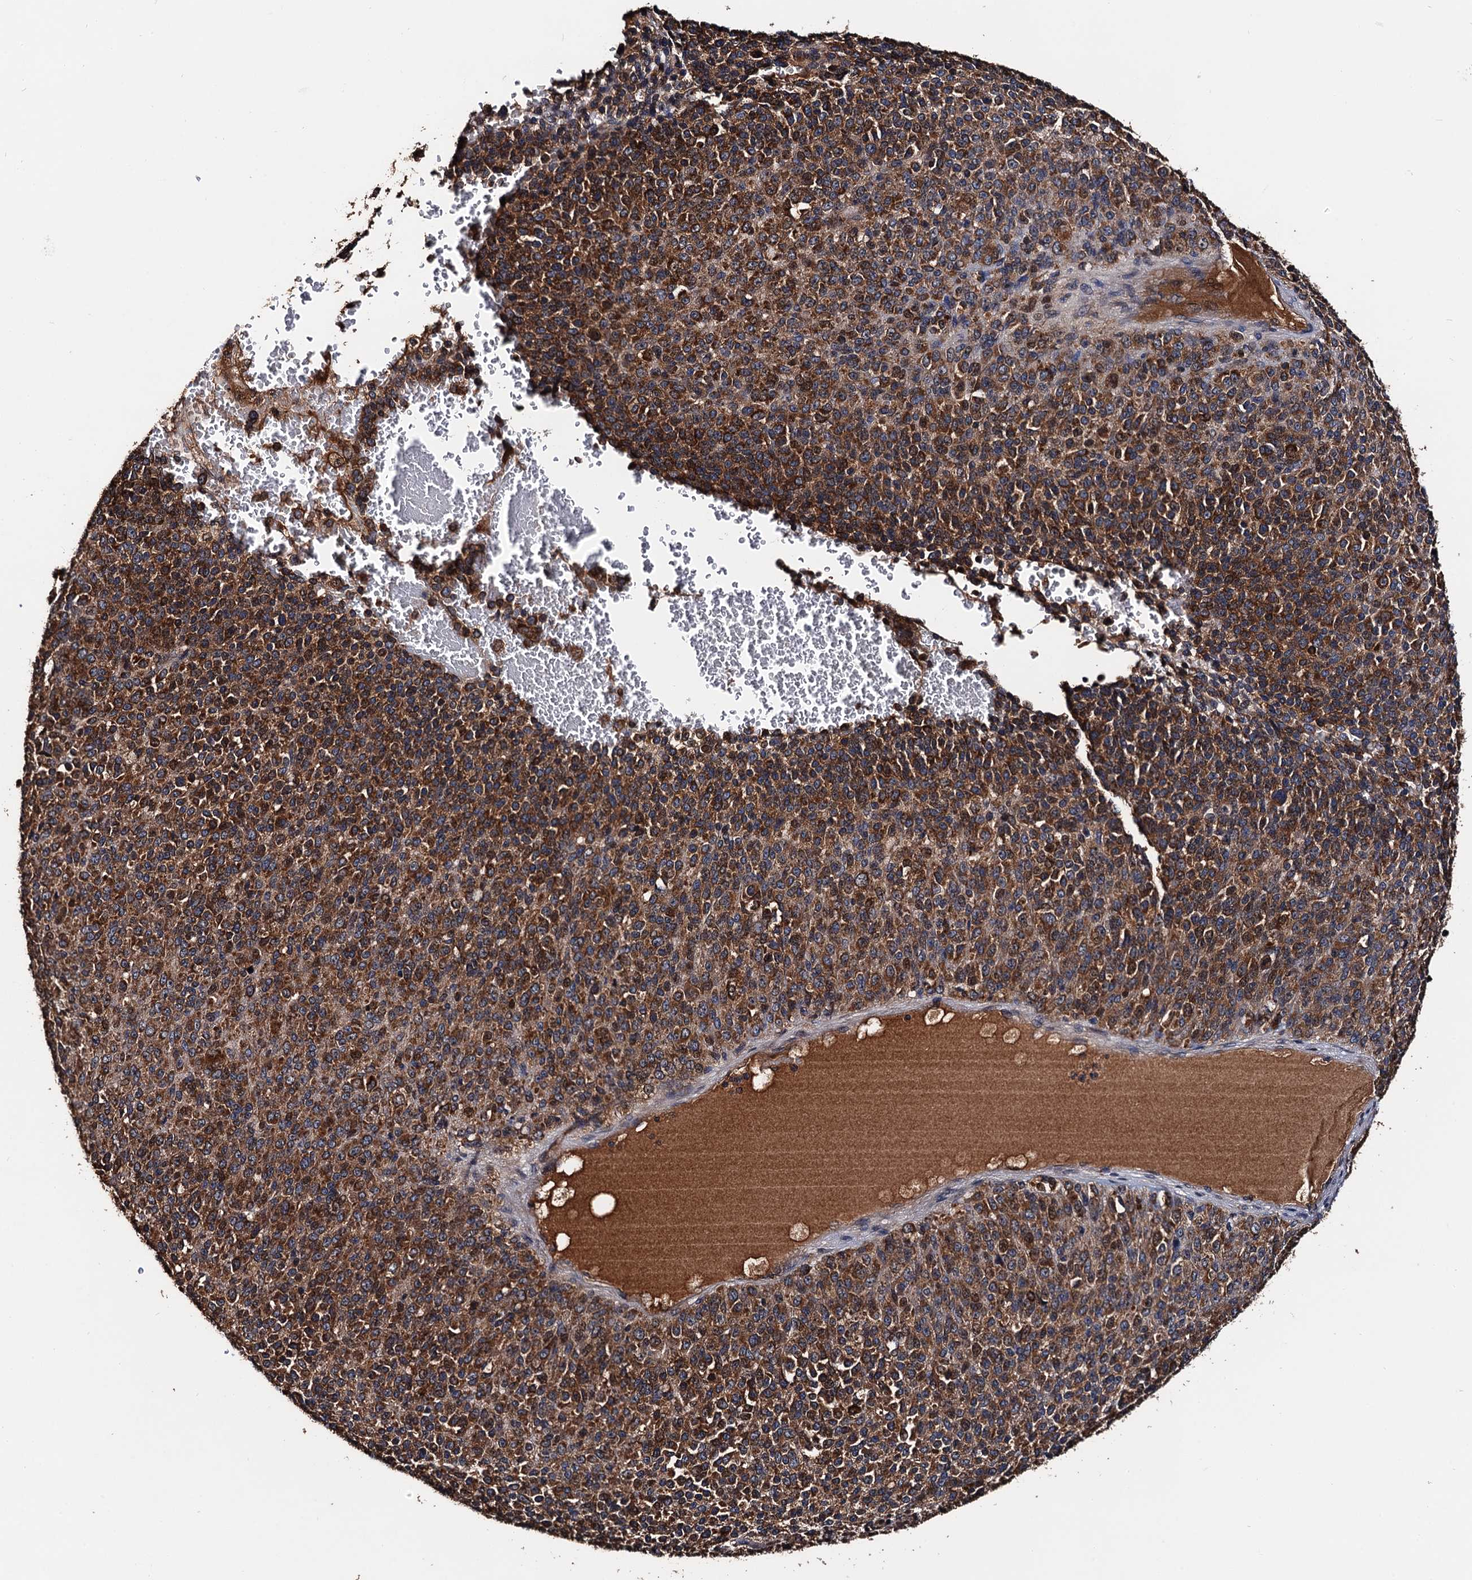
{"staining": {"intensity": "strong", "quantity": ">75%", "location": "cytoplasmic/membranous"}, "tissue": "melanoma", "cell_type": "Tumor cells", "image_type": "cancer", "snomed": [{"axis": "morphology", "description": "Malignant melanoma, Metastatic site"}, {"axis": "topography", "description": "Brain"}], "caption": "Immunohistochemistry photomicrograph of human malignant melanoma (metastatic site) stained for a protein (brown), which demonstrates high levels of strong cytoplasmic/membranous staining in about >75% of tumor cells.", "gene": "RGS11", "patient": {"sex": "female", "age": 56}}